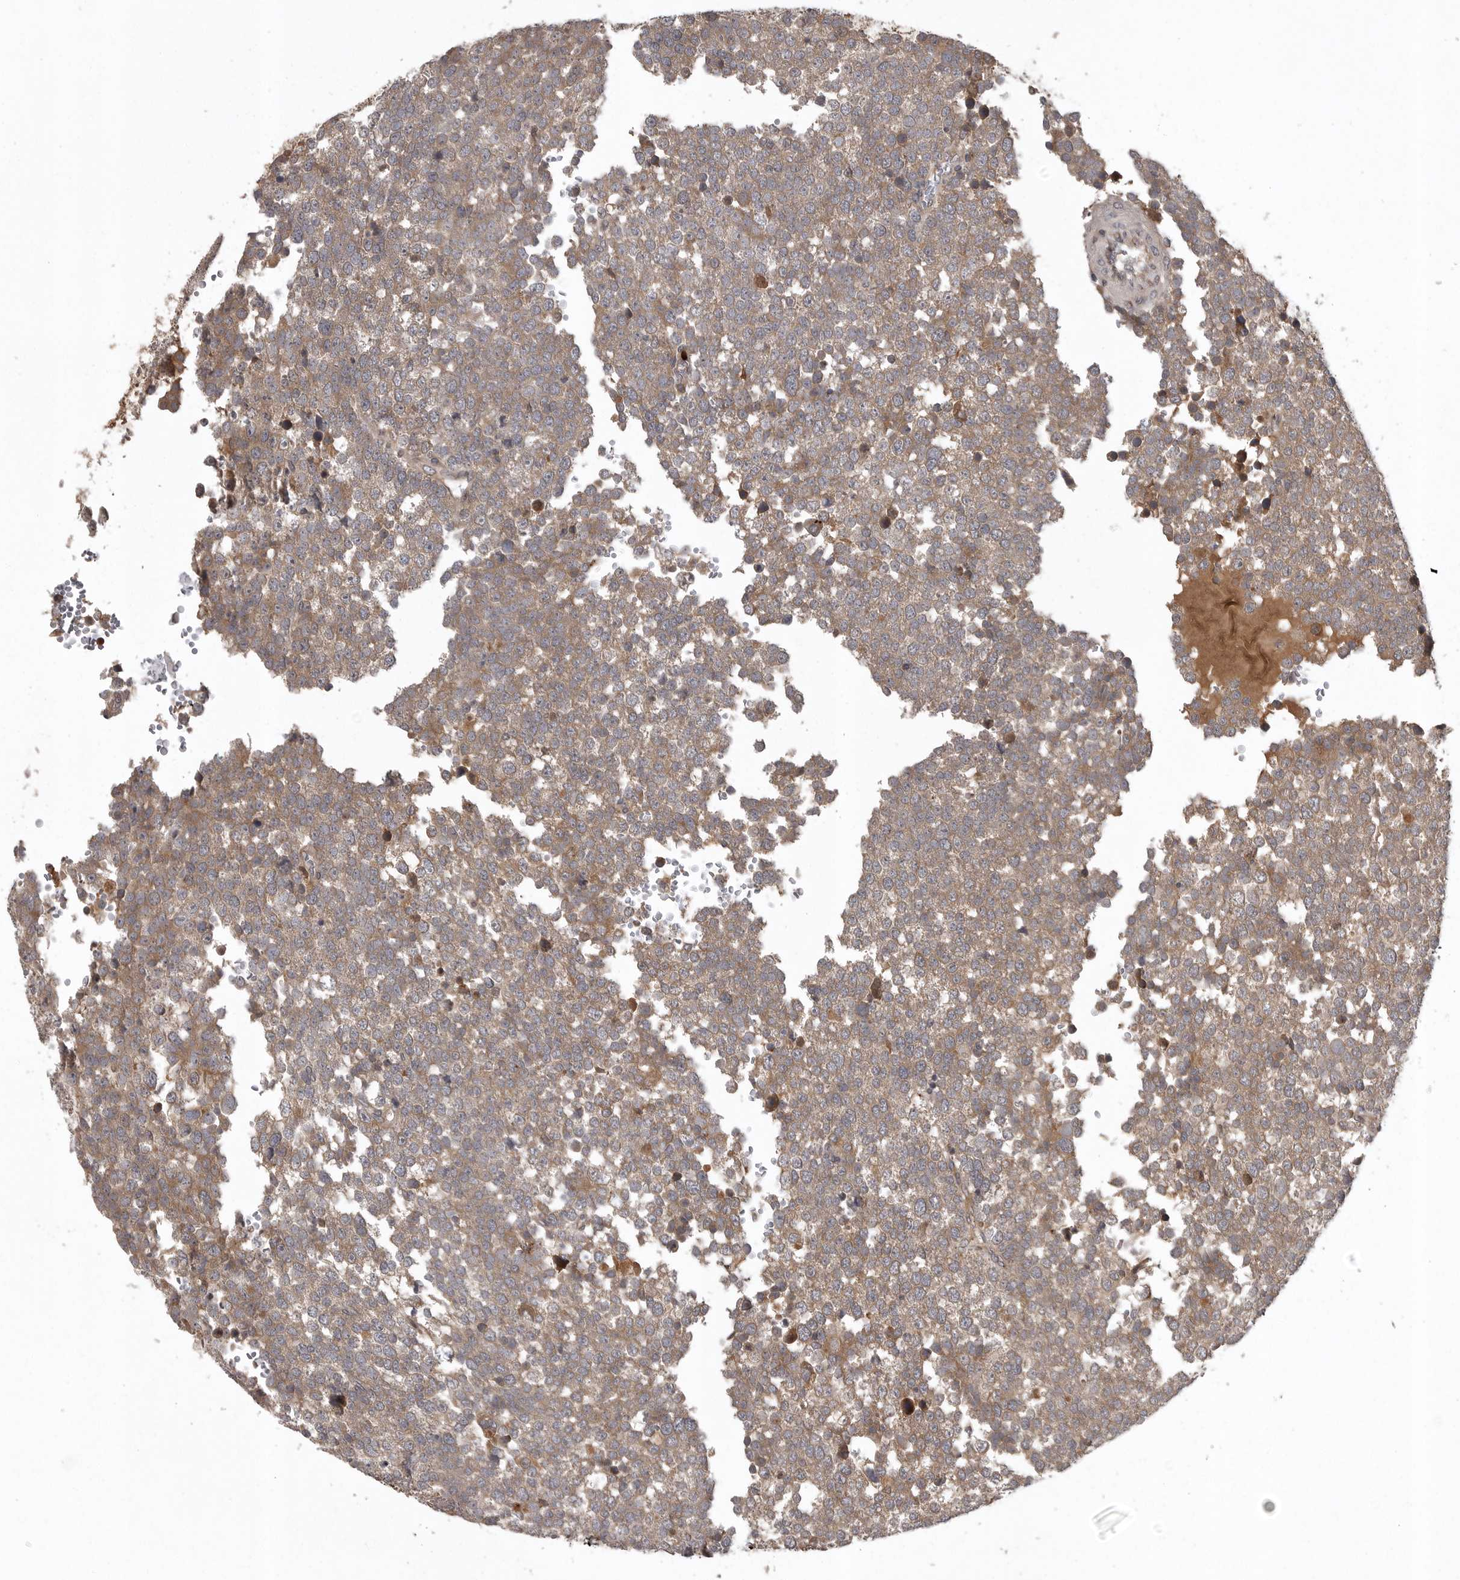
{"staining": {"intensity": "weak", "quantity": ">75%", "location": "cytoplasmic/membranous"}, "tissue": "testis cancer", "cell_type": "Tumor cells", "image_type": "cancer", "snomed": [{"axis": "morphology", "description": "Seminoma, NOS"}, {"axis": "topography", "description": "Testis"}], "caption": "Protein staining displays weak cytoplasmic/membranous staining in about >75% of tumor cells in testis cancer. The staining was performed using DAB, with brown indicating positive protein expression. Nuclei are stained blue with hematoxylin.", "gene": "GPR31", "patient": {"sex": "male", "age": 71}}